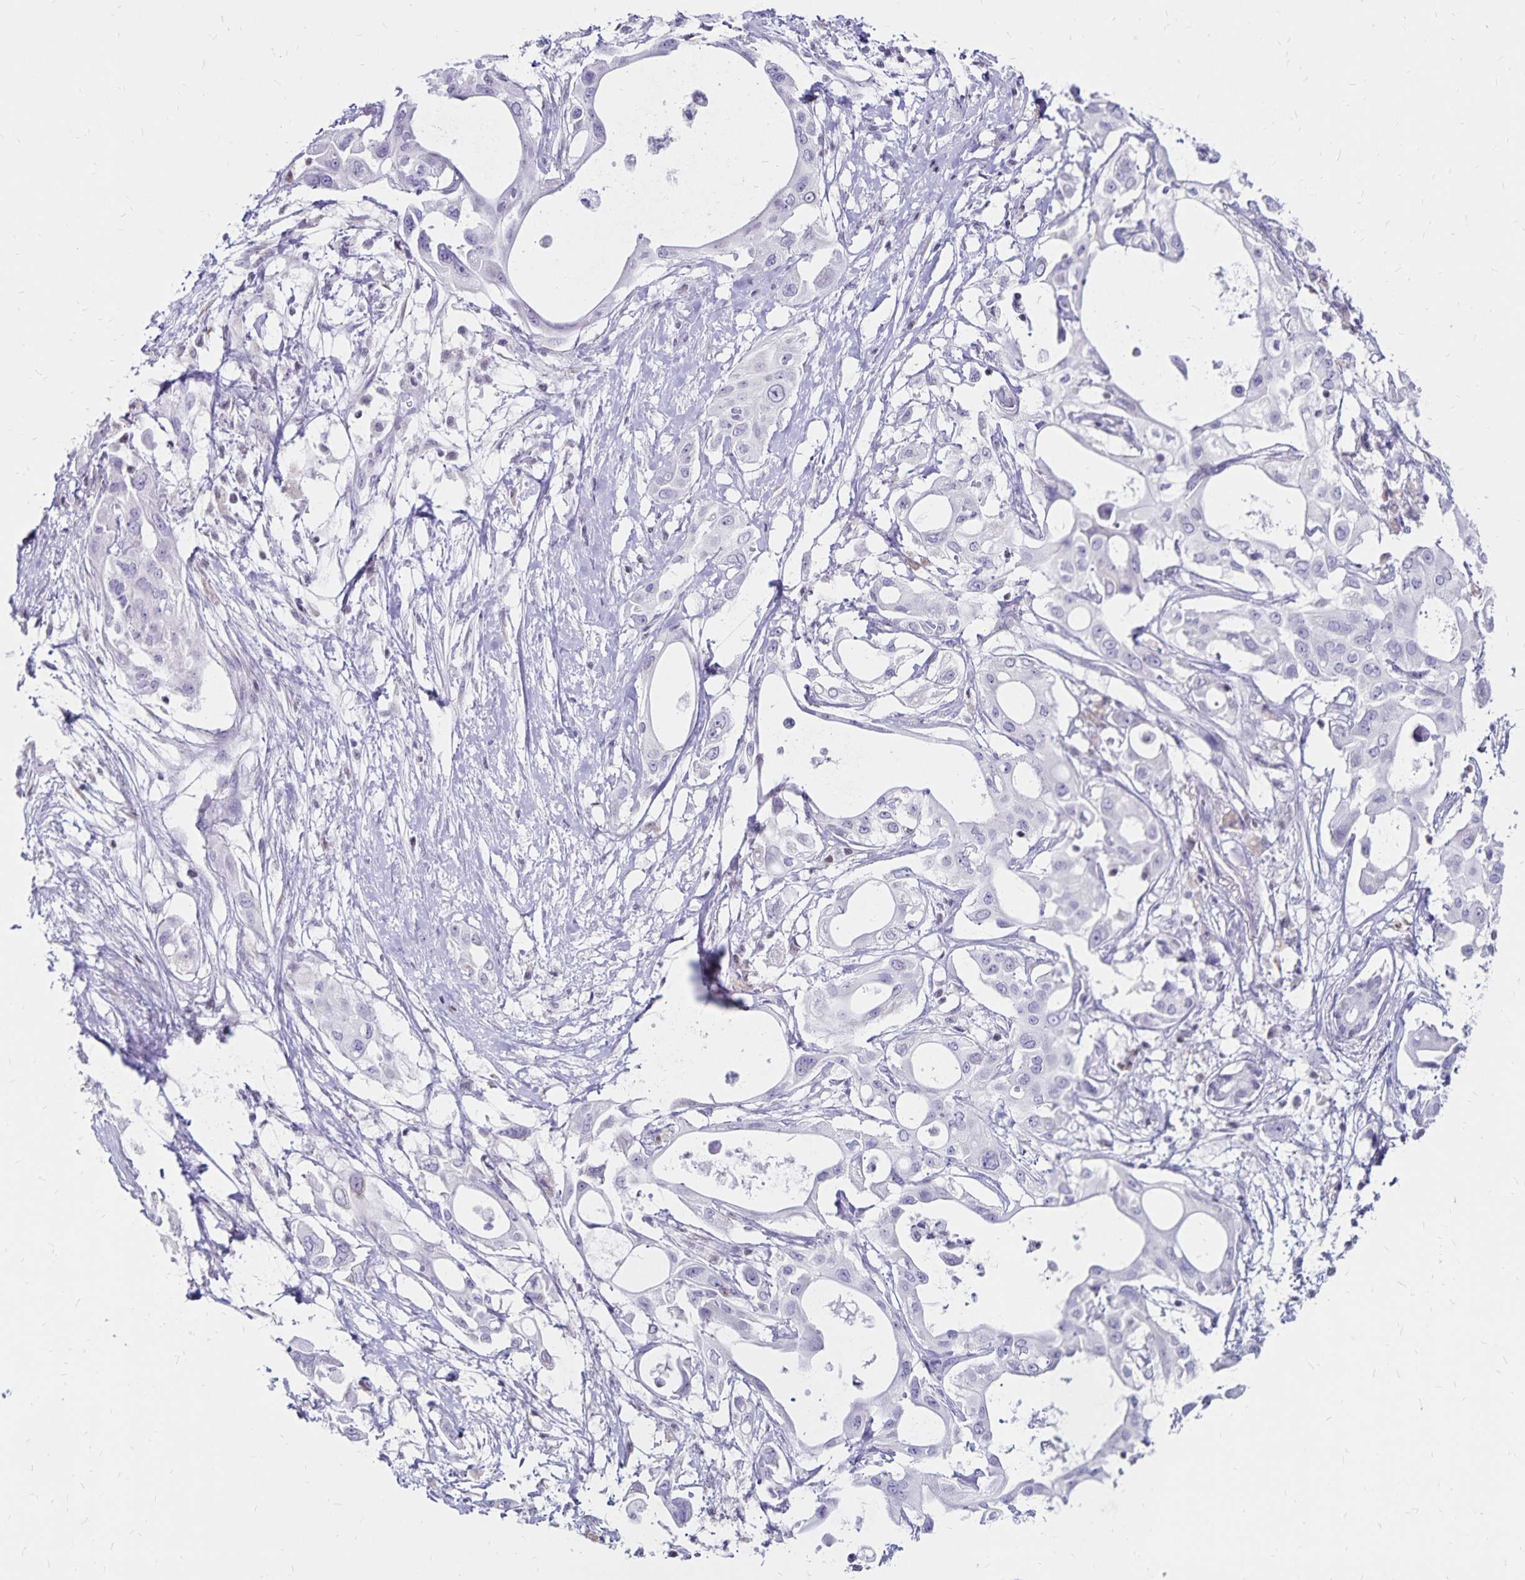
{"staining": {"intensity": "negative", "quantity": "none", "location": "none"}, "tissue": "pancreatic cancer", "cell_type": "Tumor cells", "image_type": "cancer", "snomed": [{"axis": "morphology", "description": "Adenocarcinoma, NOS"}, {"axis": "topography", "description": "Pancreas"}], "caption": "Tumor cells show no significant protein staining in adenocarcinoma (pancreatic).", "gene": "IKZF1", "patient": {"sex": "female", "age": 68}}